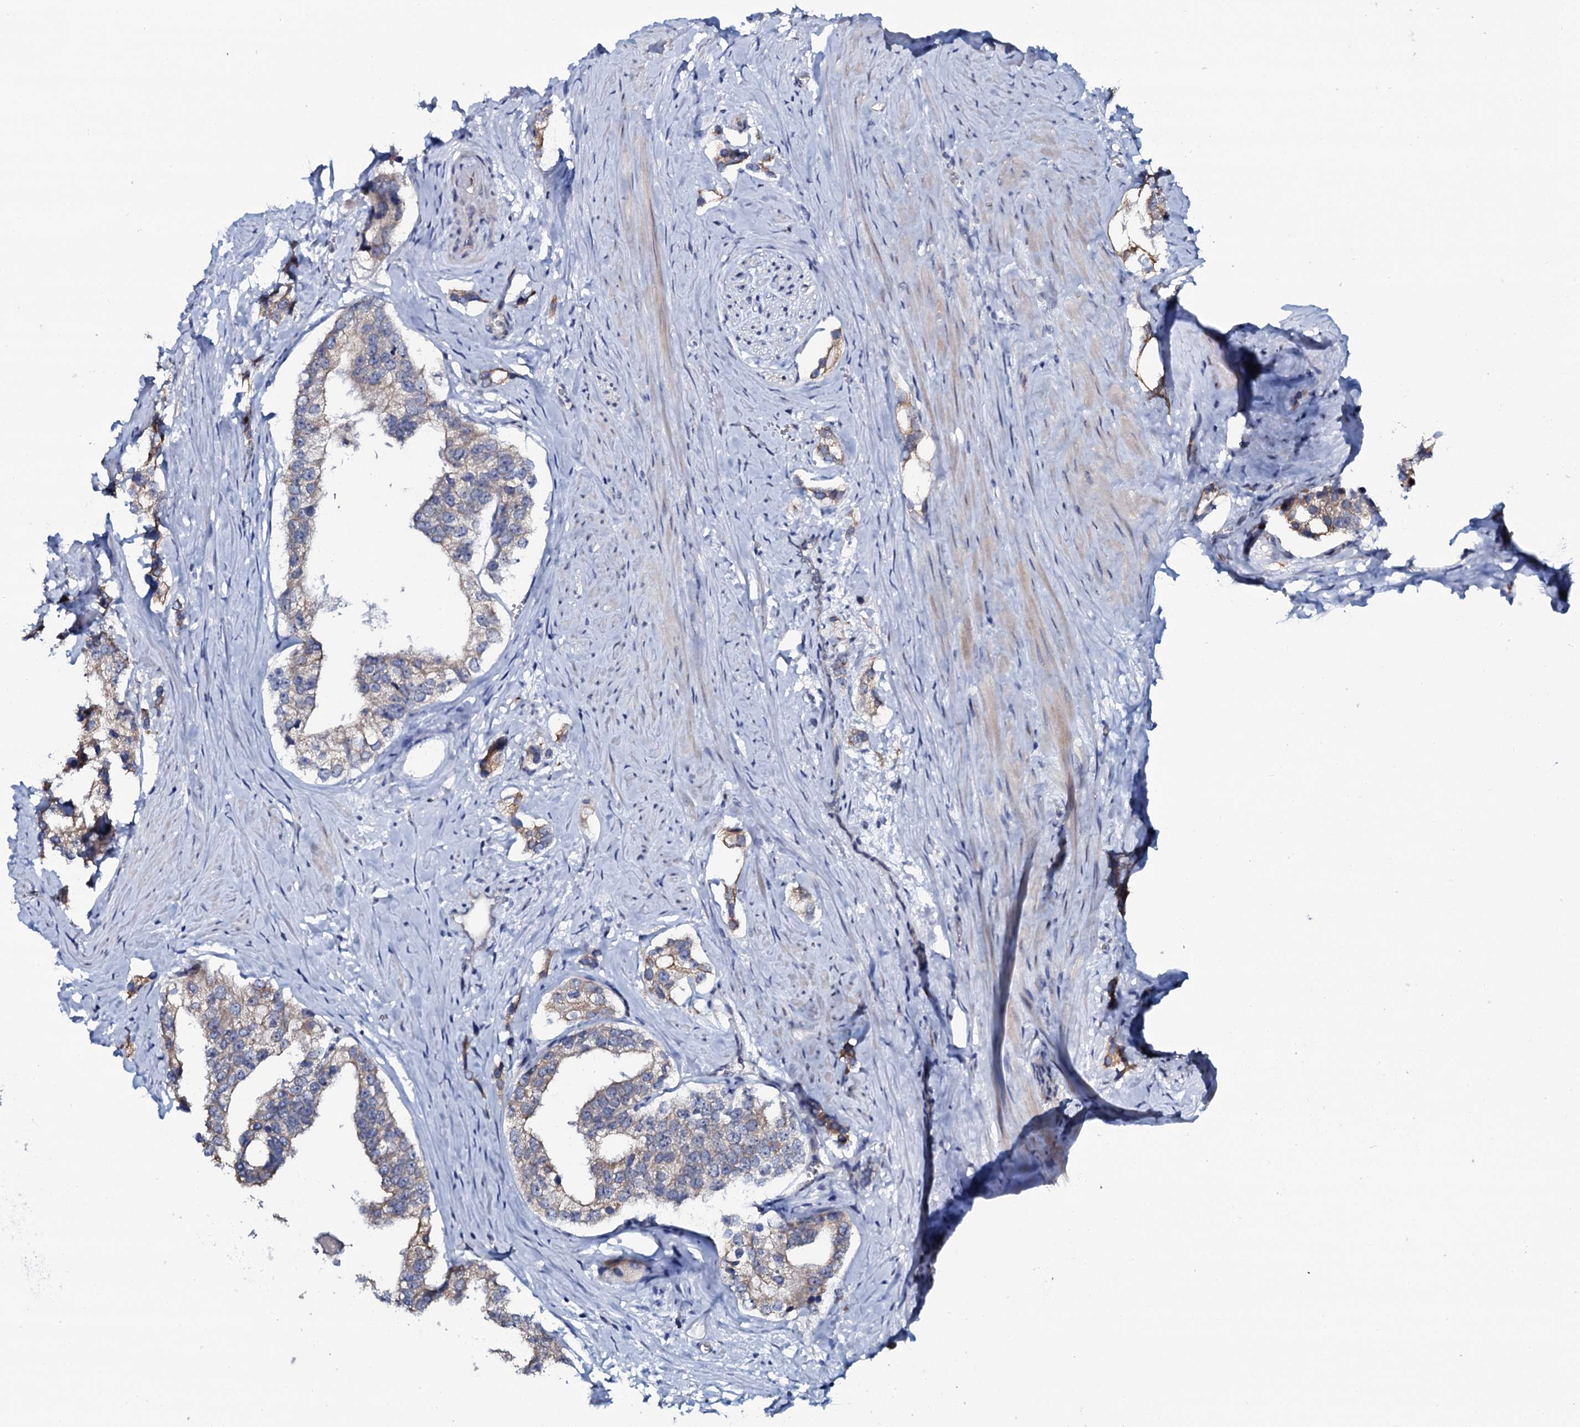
{"staining": {"intensity": "weak", "quantity": "25%-75%", "location": "cytoplasmic/membranous"}, "tissue": "prostate cancer", "cell_type": "Tumor cells", "image_type": "cancer", "snomed": [{"axis": "morphology", "description": "Adenocarcinoma, High grade"}, {"axis": "topography", "description": "Prostate"}], "caption": "Immunohistochemical staining of prostate cancer exhibits weak cytoplasmic/membranous protein positivity in approximately 25%-75% of tumor cells.", "gene": "C10orf88", "patient": {"sex": "male", "age": 66}}